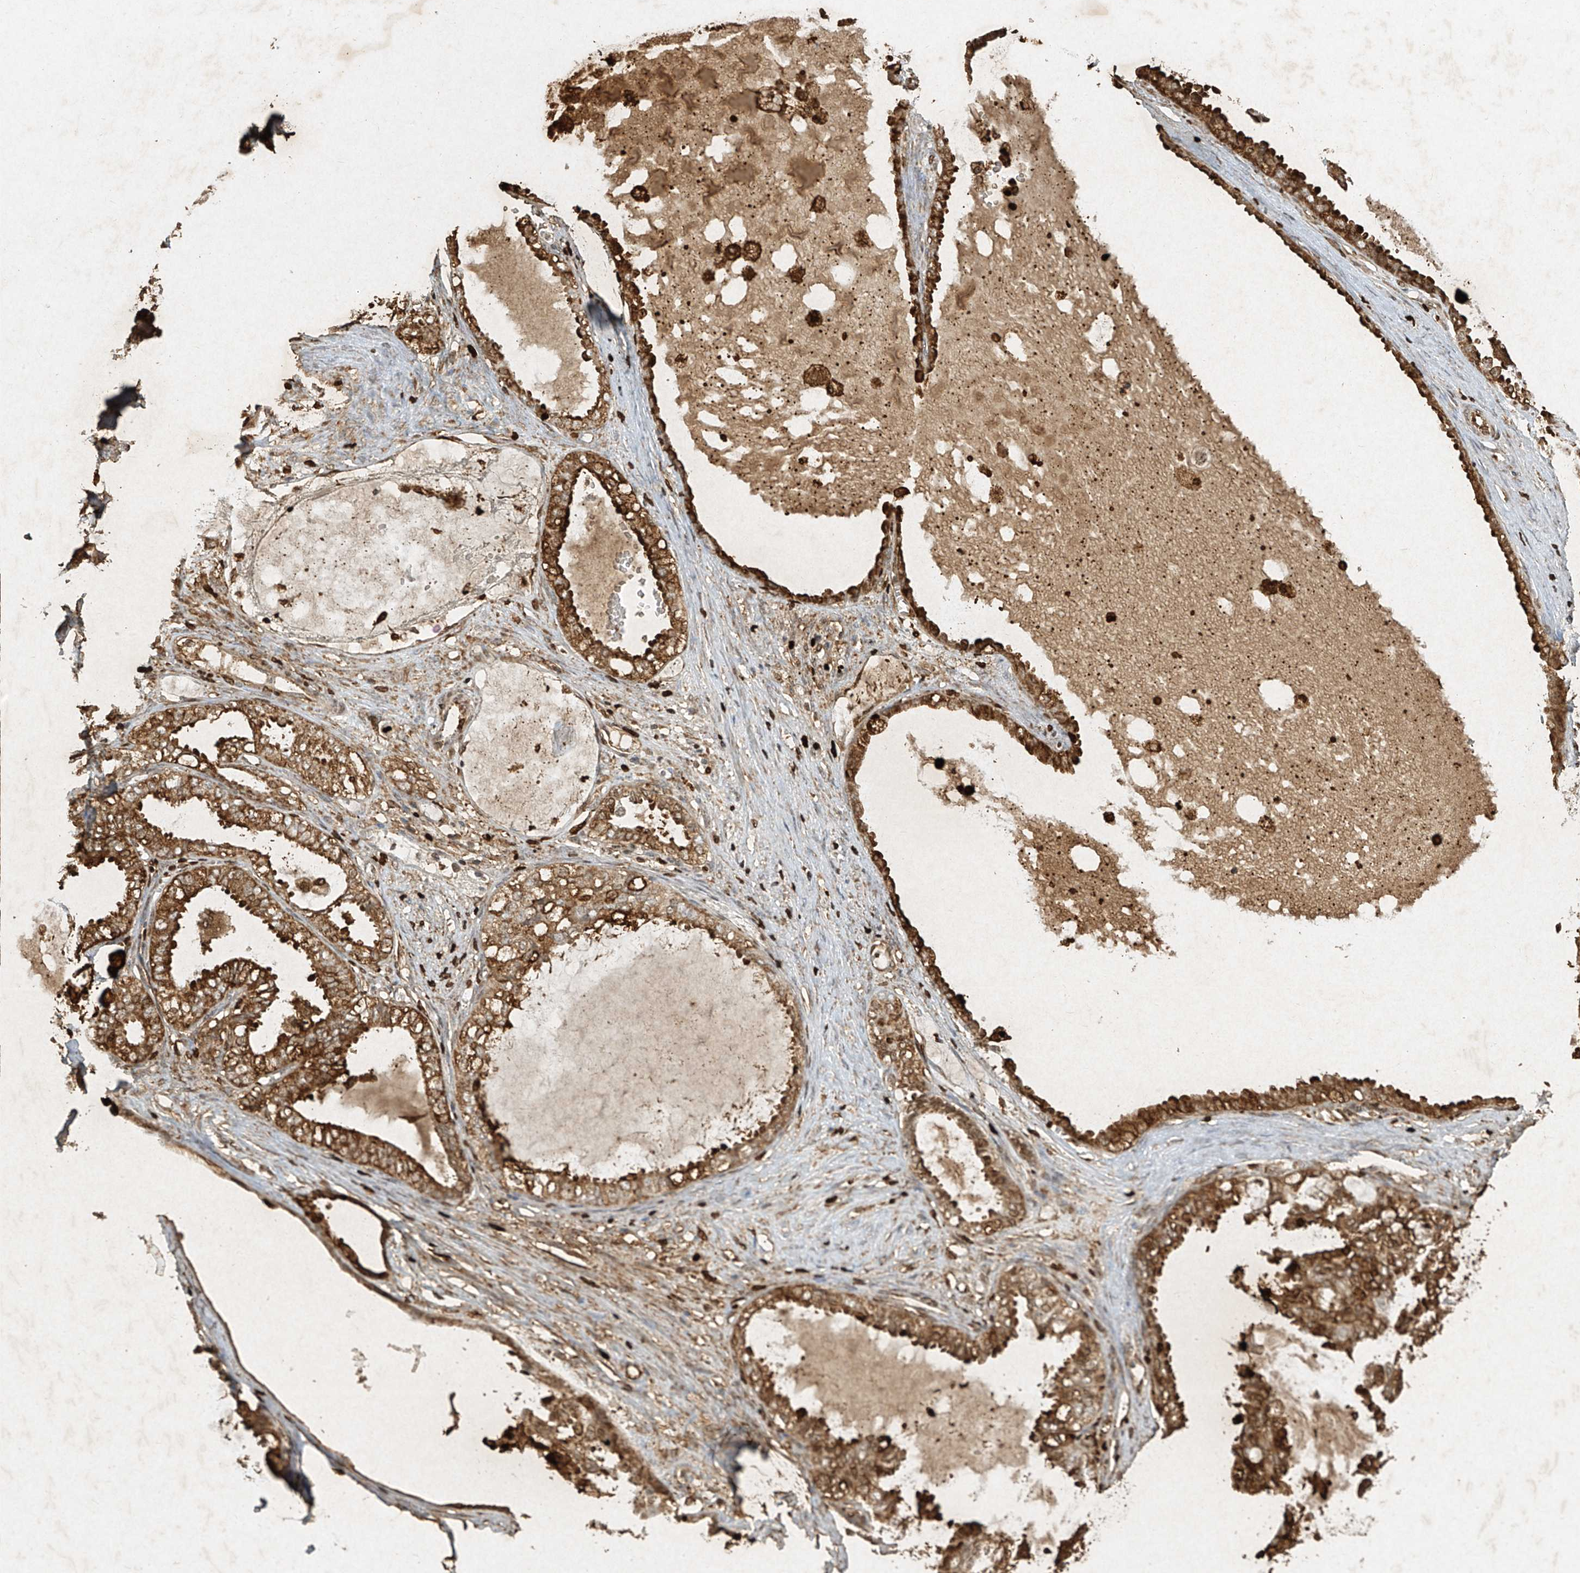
{"staining": {"intensity": "strong", "quantity": ">75%", "location": "cytoplasmic/membranous,nuclear"}, "tissue": "ovarian cancer", "cell_type": "Tumor cells", "image_type": "cancer", "snomed": [{"axis": "morphology", "description": "Carcinoma, NOS"}, {"axis": "morphology", "description": "Carcinoma, endometroid"}, {"axis": "topography", "description": "Ovary"}], "caption": "Immunohistochemical staining of carcinoma (ovarian) demonstrates high levels of strong cytoplasmic/membranous and nuclear protein staining in approximately >75% of tumor cells.", "gene": "ATRIP", "patient": {"sex": "female", "age": 50}}